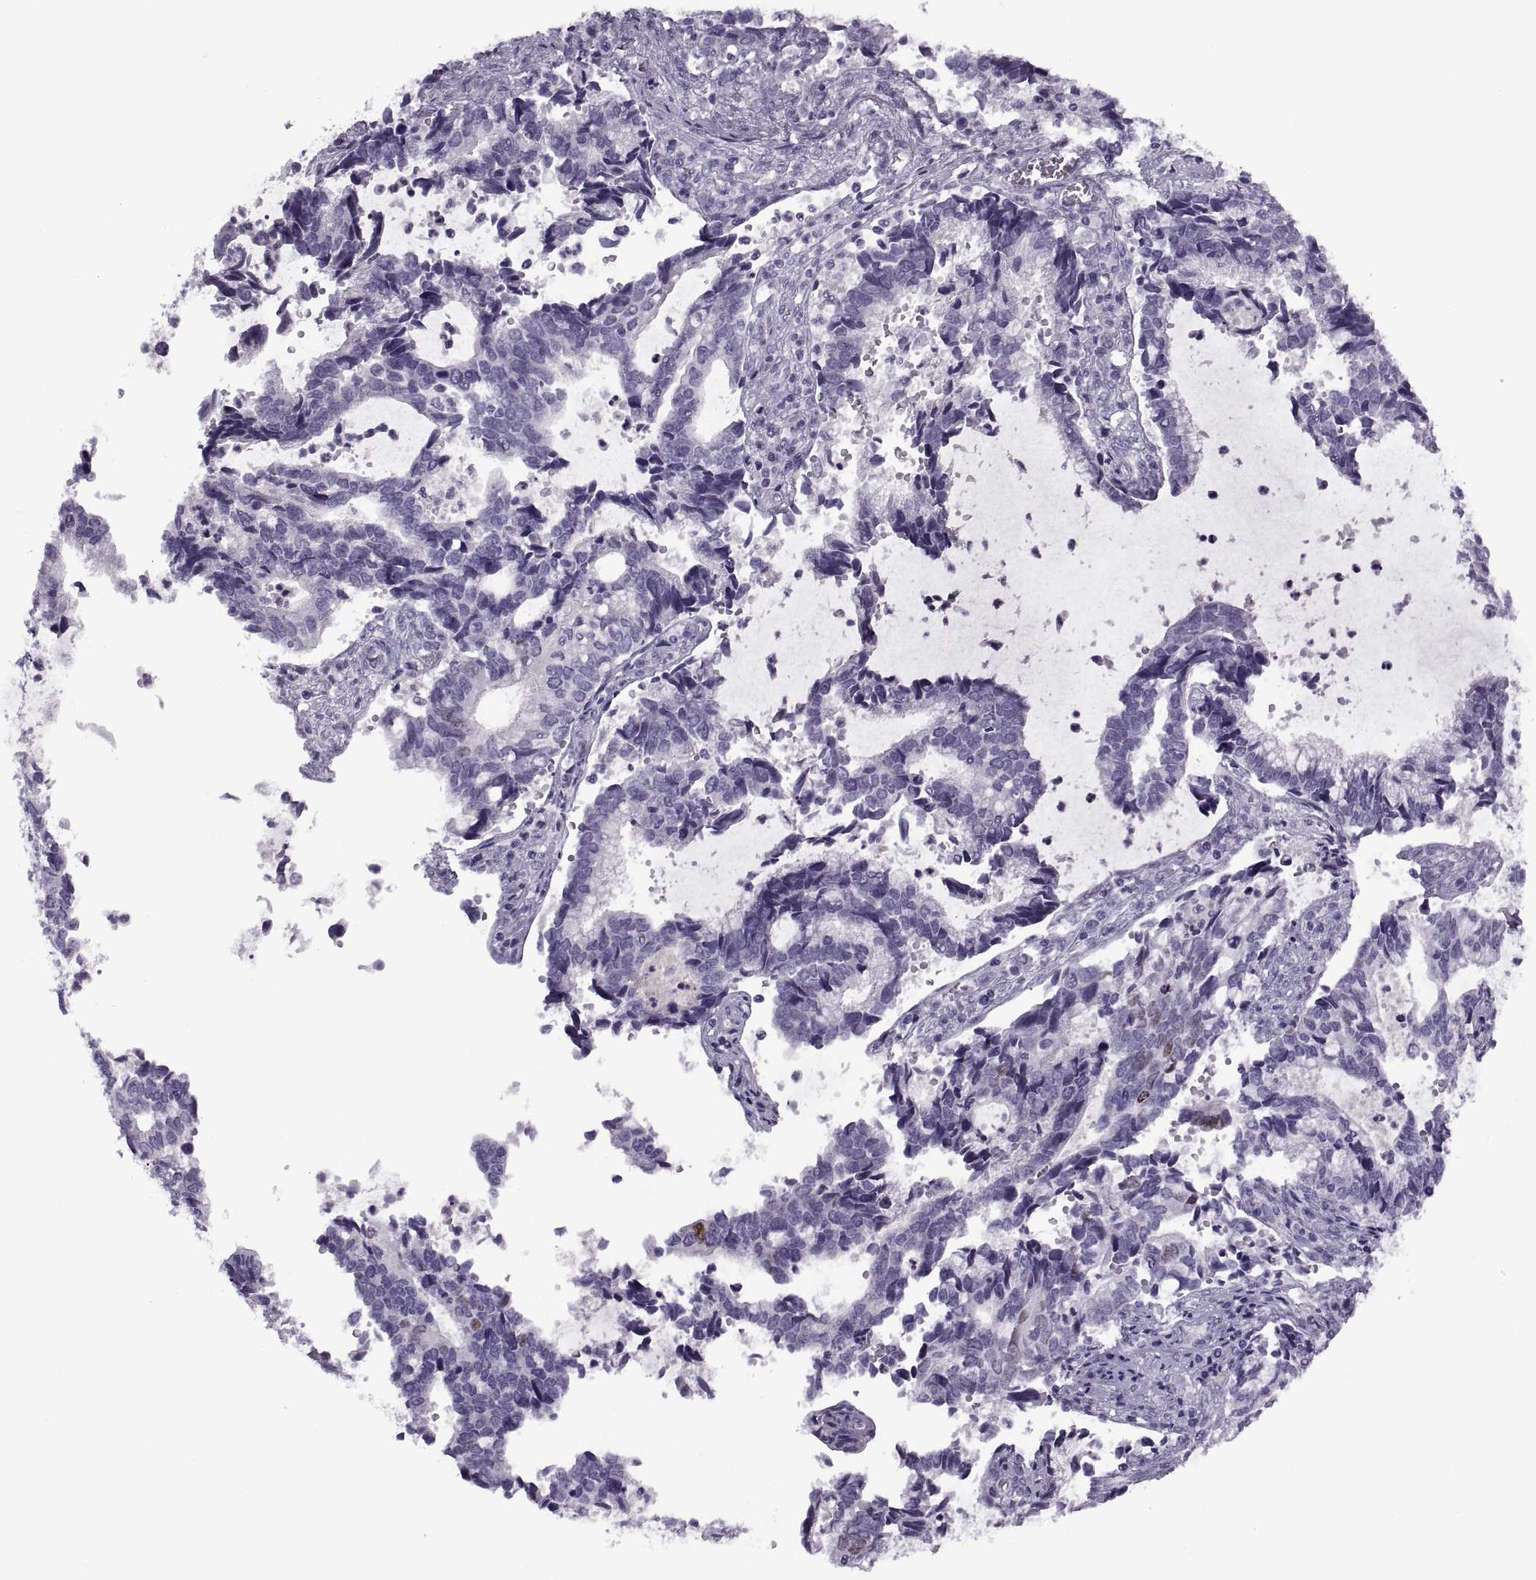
{"staining": {"intensity": "negative", "quantity": "none", "location": "none"}, "tissue": "cervical cancer", "cell_type": "Tumor cells", "image_type": "cancer", "snomed": [{"axis": "morphology", "description": "Adenocarcinoma, NOS"}, {"axis": "topography", "description": "Cervix"}], "caption": "Immunohistochemical staining of cervical cancer displays no significant expression in tumor cells.", "gene": "FAM24A", "patient": {"sex": "female", "age": 42}}